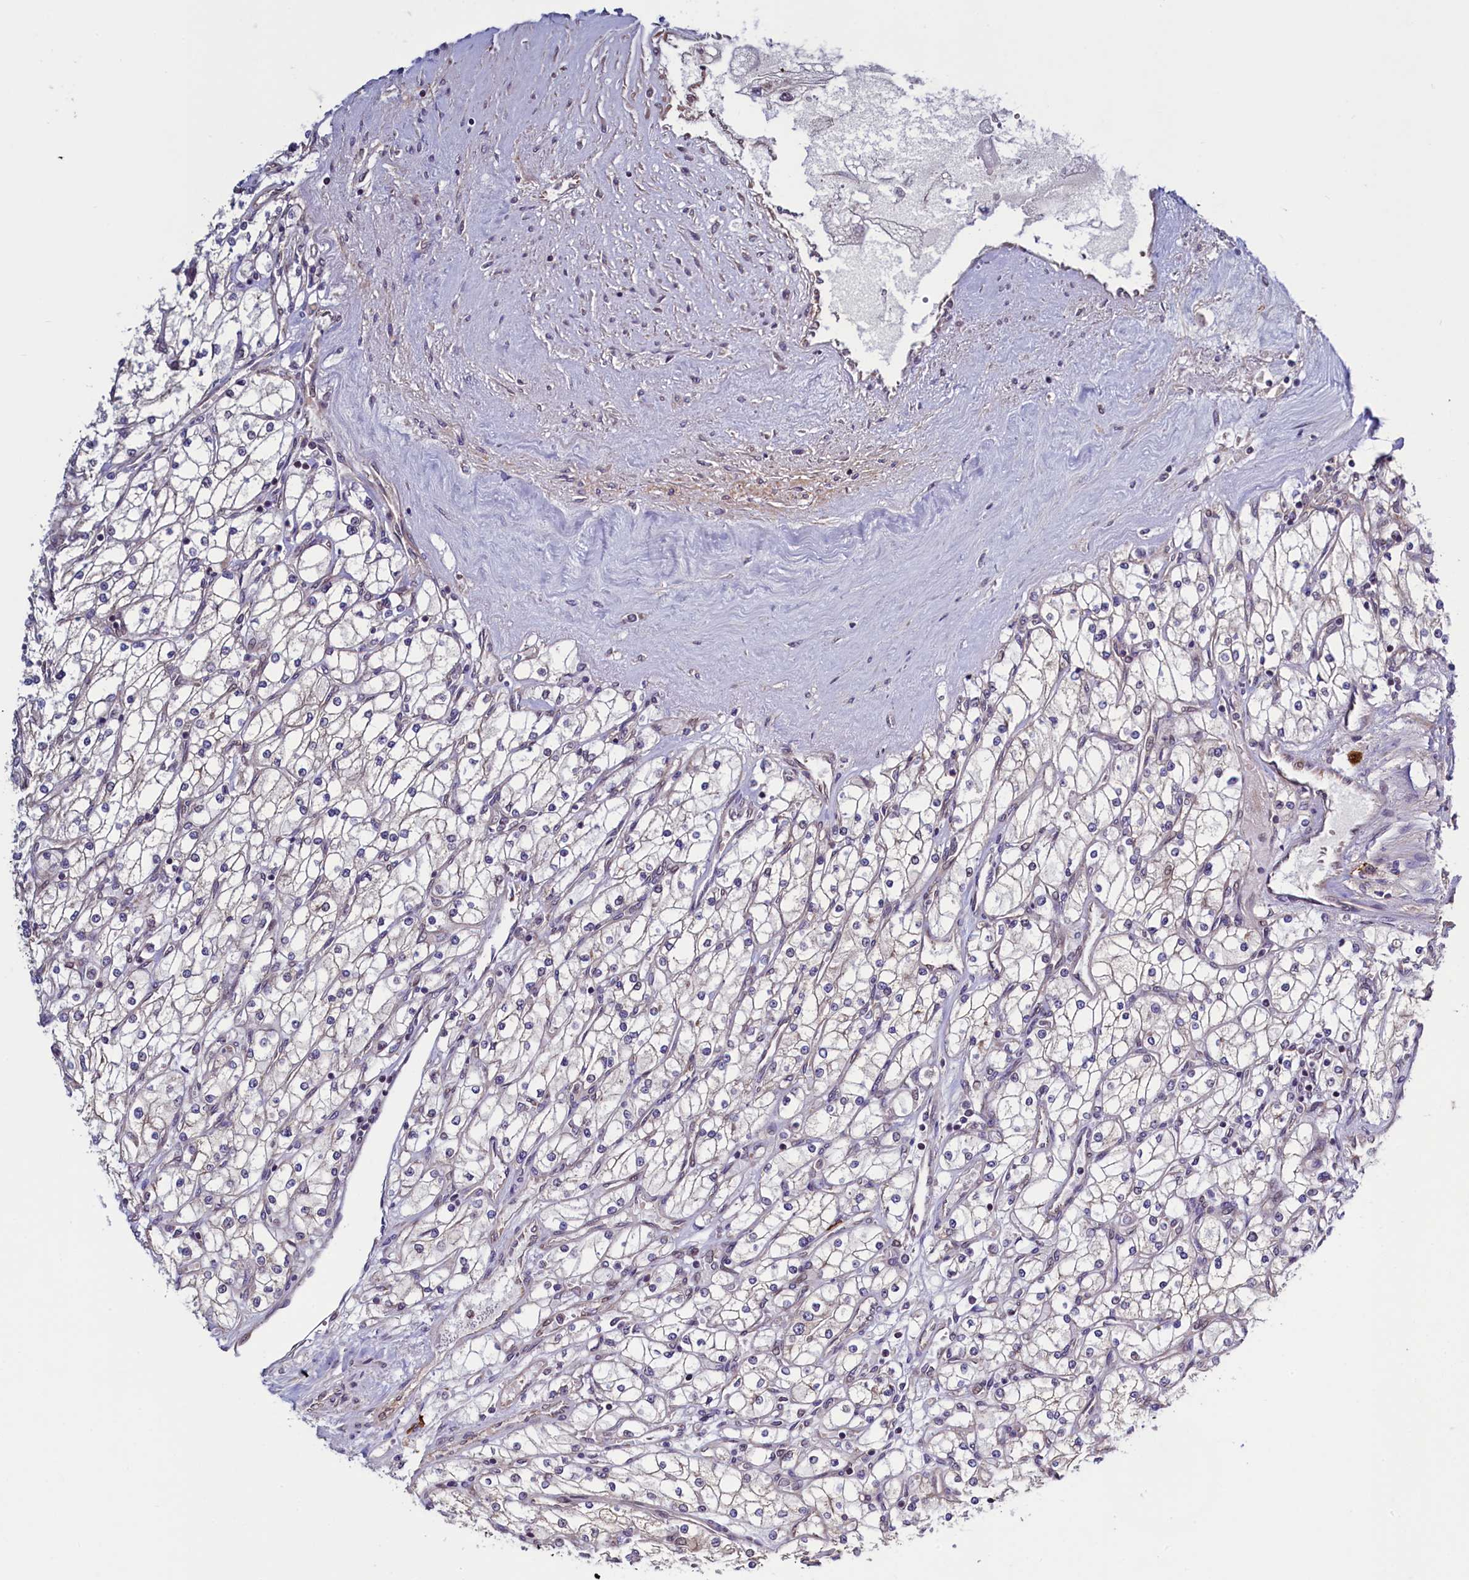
{"staining": {"intensity": "negative", "quantity": "none", "location": "none"}, "tissue": "renal cancer", "cell_type": "Tumor cells", "image_type": "cancer", "snomed": [{"axis": "morphology", "description": "Adenocarcinoma, NOS"}, {"axis": "topography", "description": "Kidney"}], "caption": "There is no significant positivity in tumor cells of renal cancer.", "gene": "RBFA", "patient": {"sex": "male", "age": 80}}